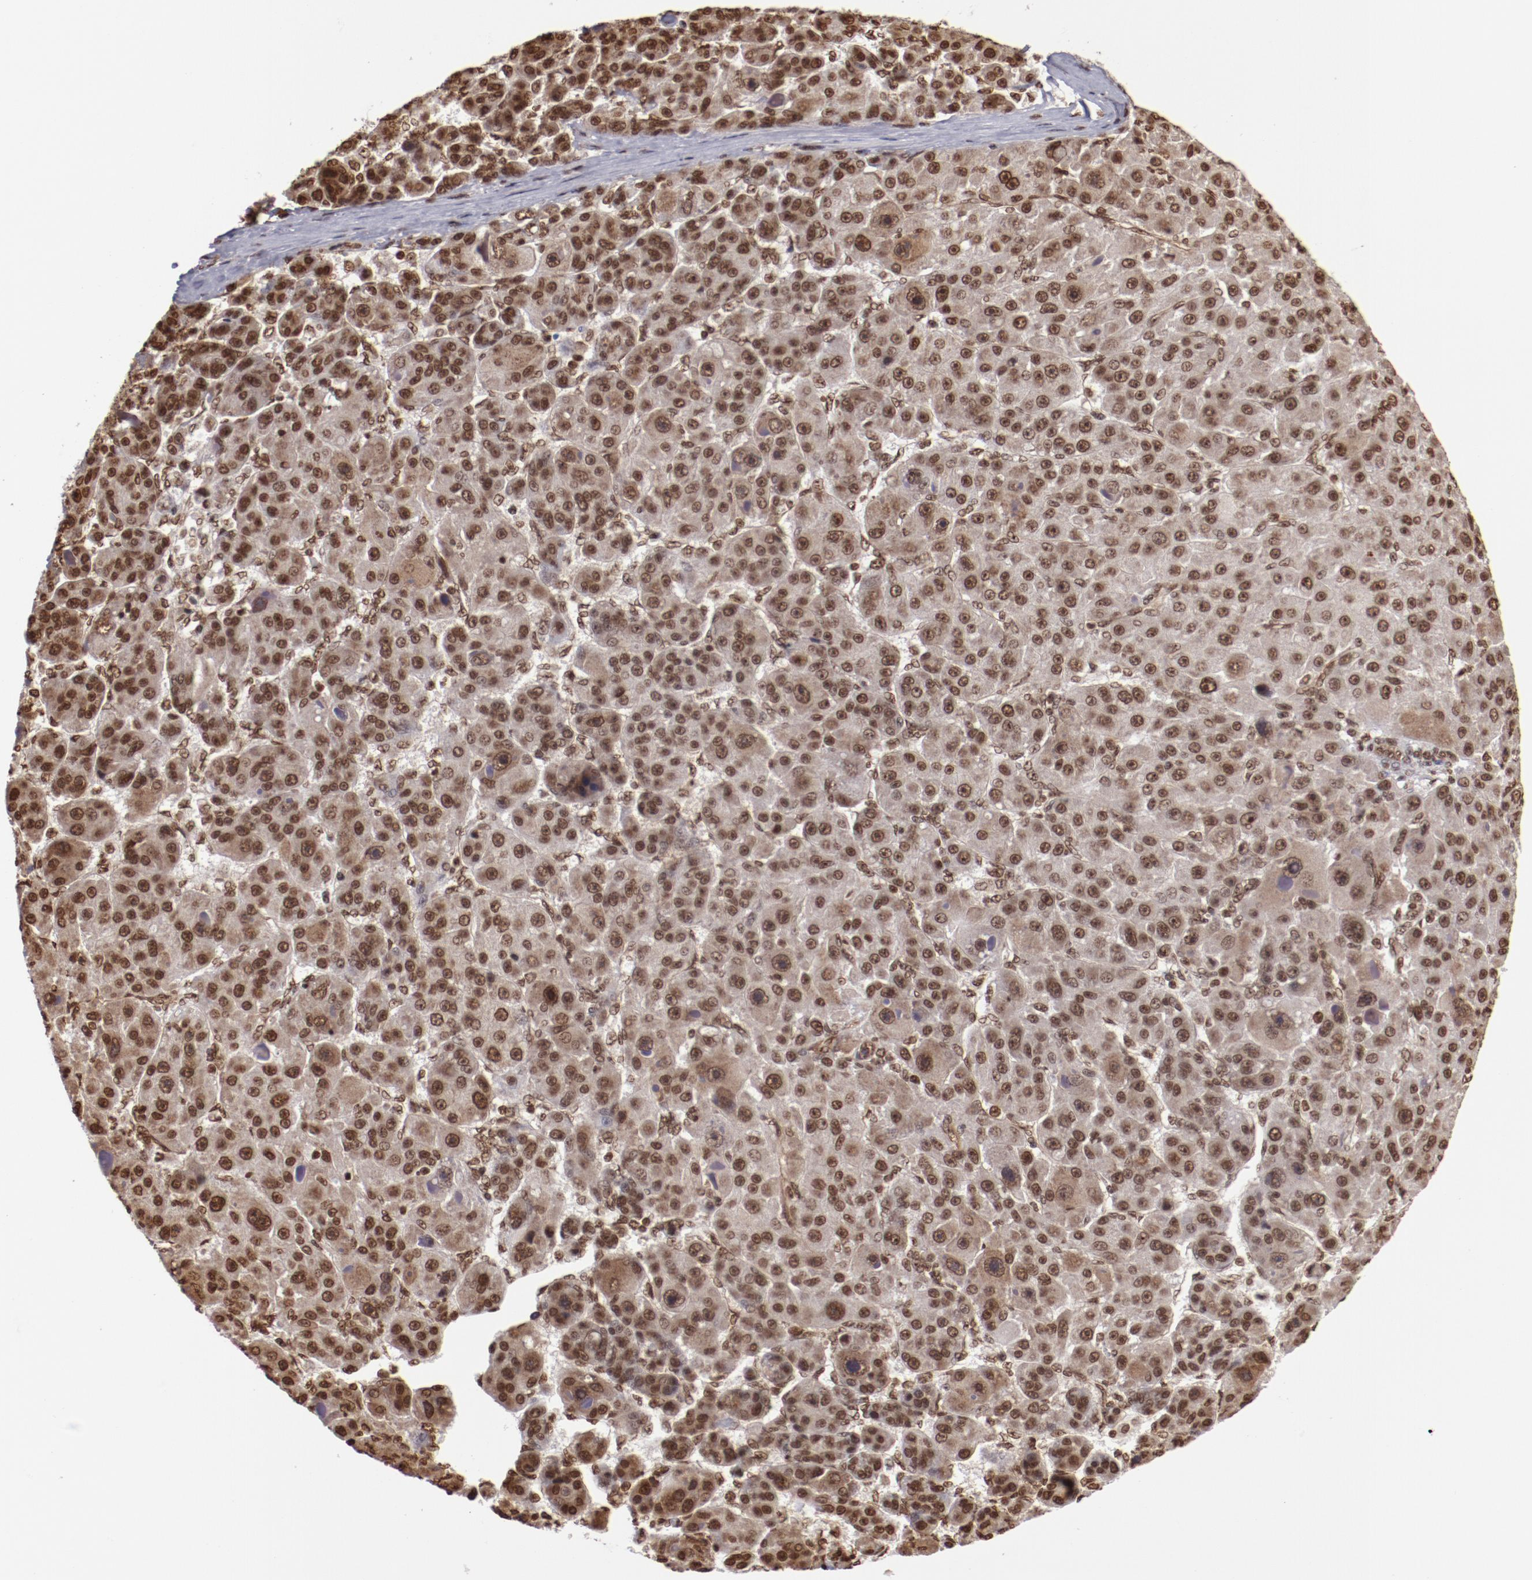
{"staining": {"intensity": "moderate", "quantity": ">75%", "location": "nuclear"}, "tissue": "liver cancer", "cell_type": "Tumor cells", "image_type": "cancer", "snomed": [{"axis": "morphology", "description": "Carcinoma, Hepatocellular, NOS"}, {"axis": "topography", "description": "Liver"}], "caption": "Liver cancer (hepatocellular carcinoma) tissue demonstrates moderate nuclear staining in approximately >75% of tumor cells The staining was performed using DAB, with brown indicating positive protein expression. Nuclei are stained blue with hematoxylin.", "gene": "ABL2", "patient": {"sex": "male", "age": 76}}